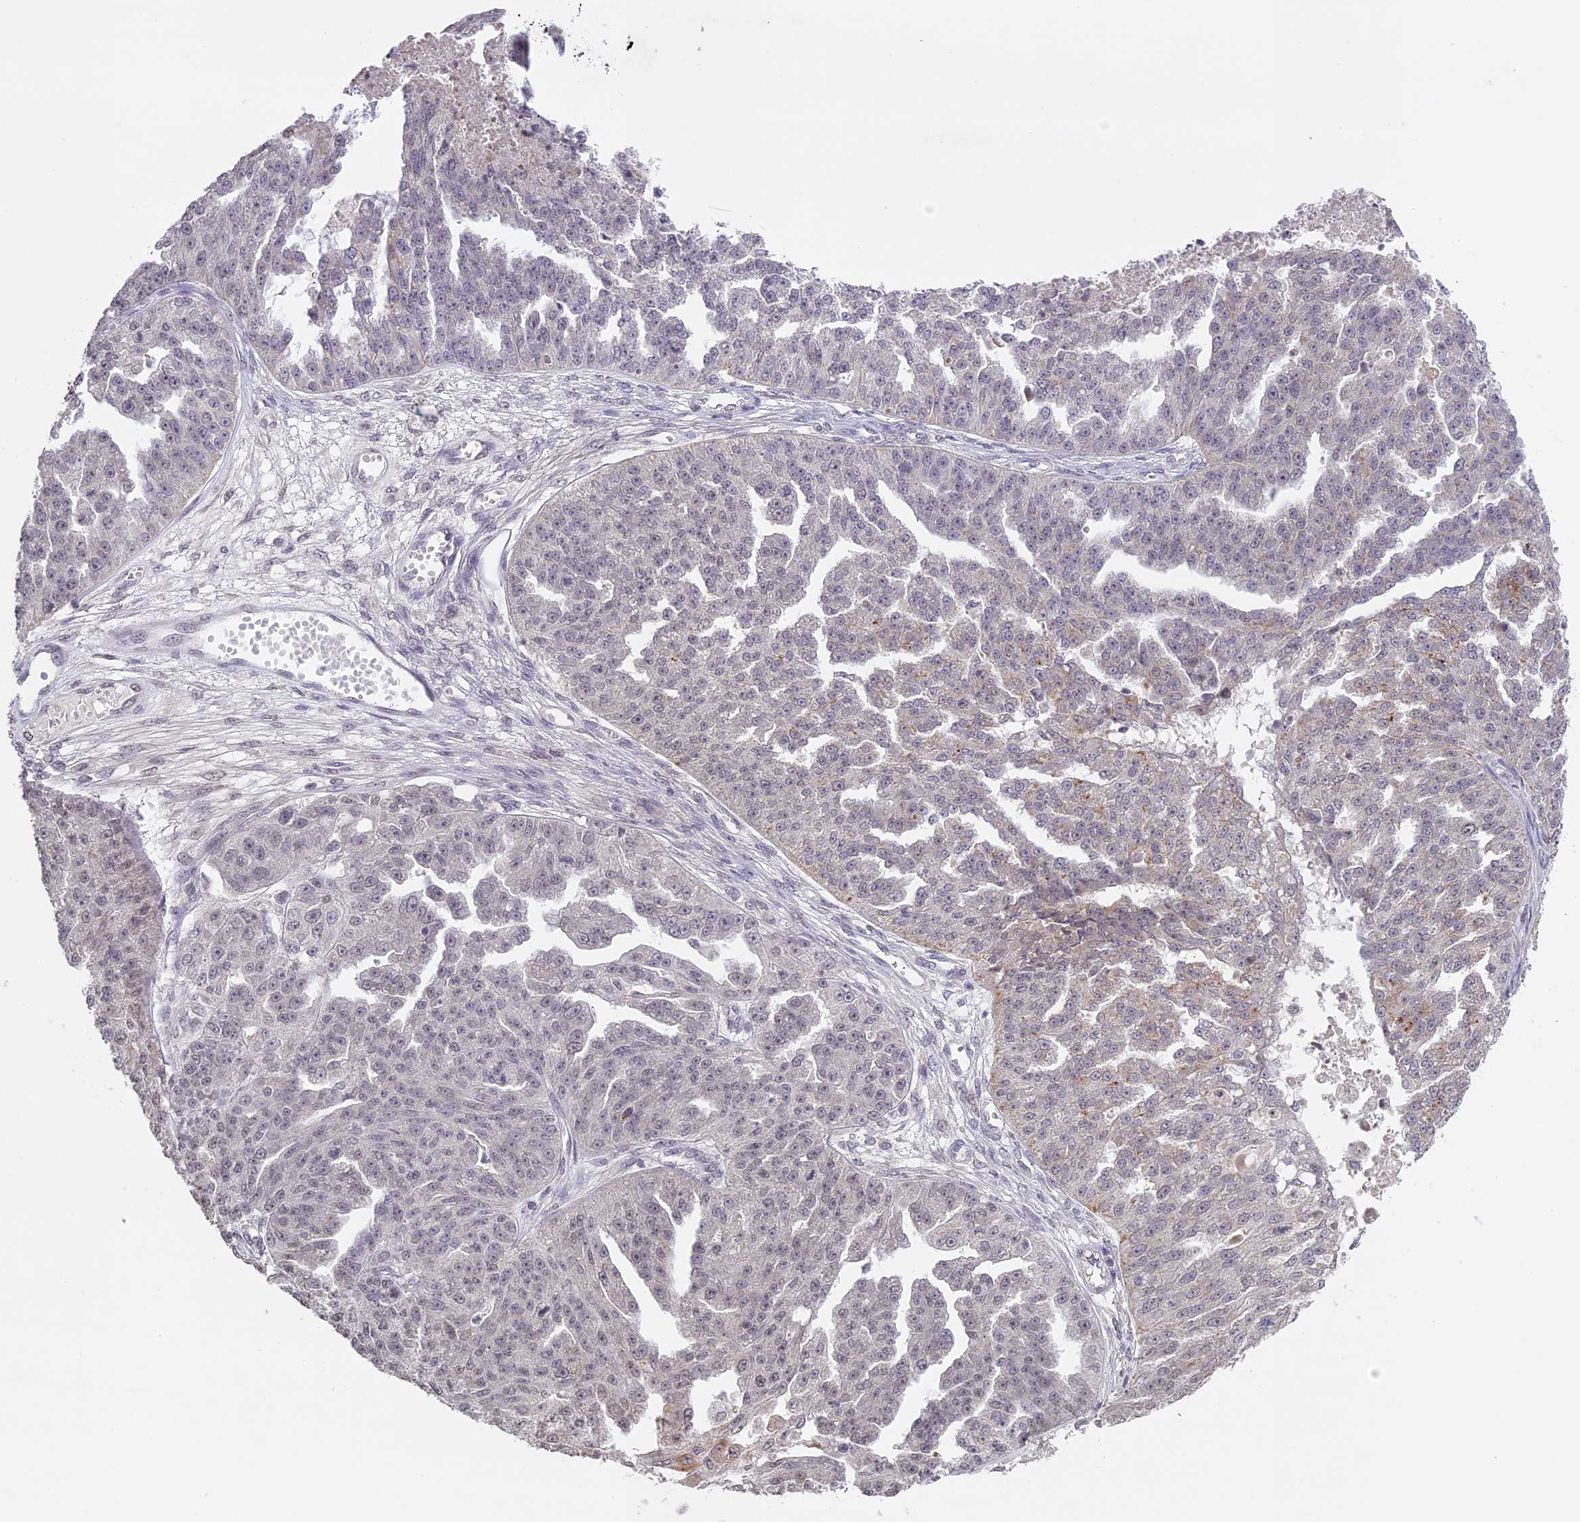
{"staining": {"intensity": "weak", "quantity": "<25%", "location": "nuclear"}, "tissue": "ovarian cancer", "cell_type": "Tumor cells", "image_type": "cancer", "snomed": [{"axis": "morphology", "description": "Cystadenocarcinoma, serous, NOS"}, {"axis": "topography", "description": "Ovary"}], "caption": "Ovarian cancer was stained to show a protein in brown. There is no significant staining in tumor cells. (IHC, brightfield microscopy, high magnification).", "gene": "ERG28", "patient": {"sex": "female", "age": 58}}